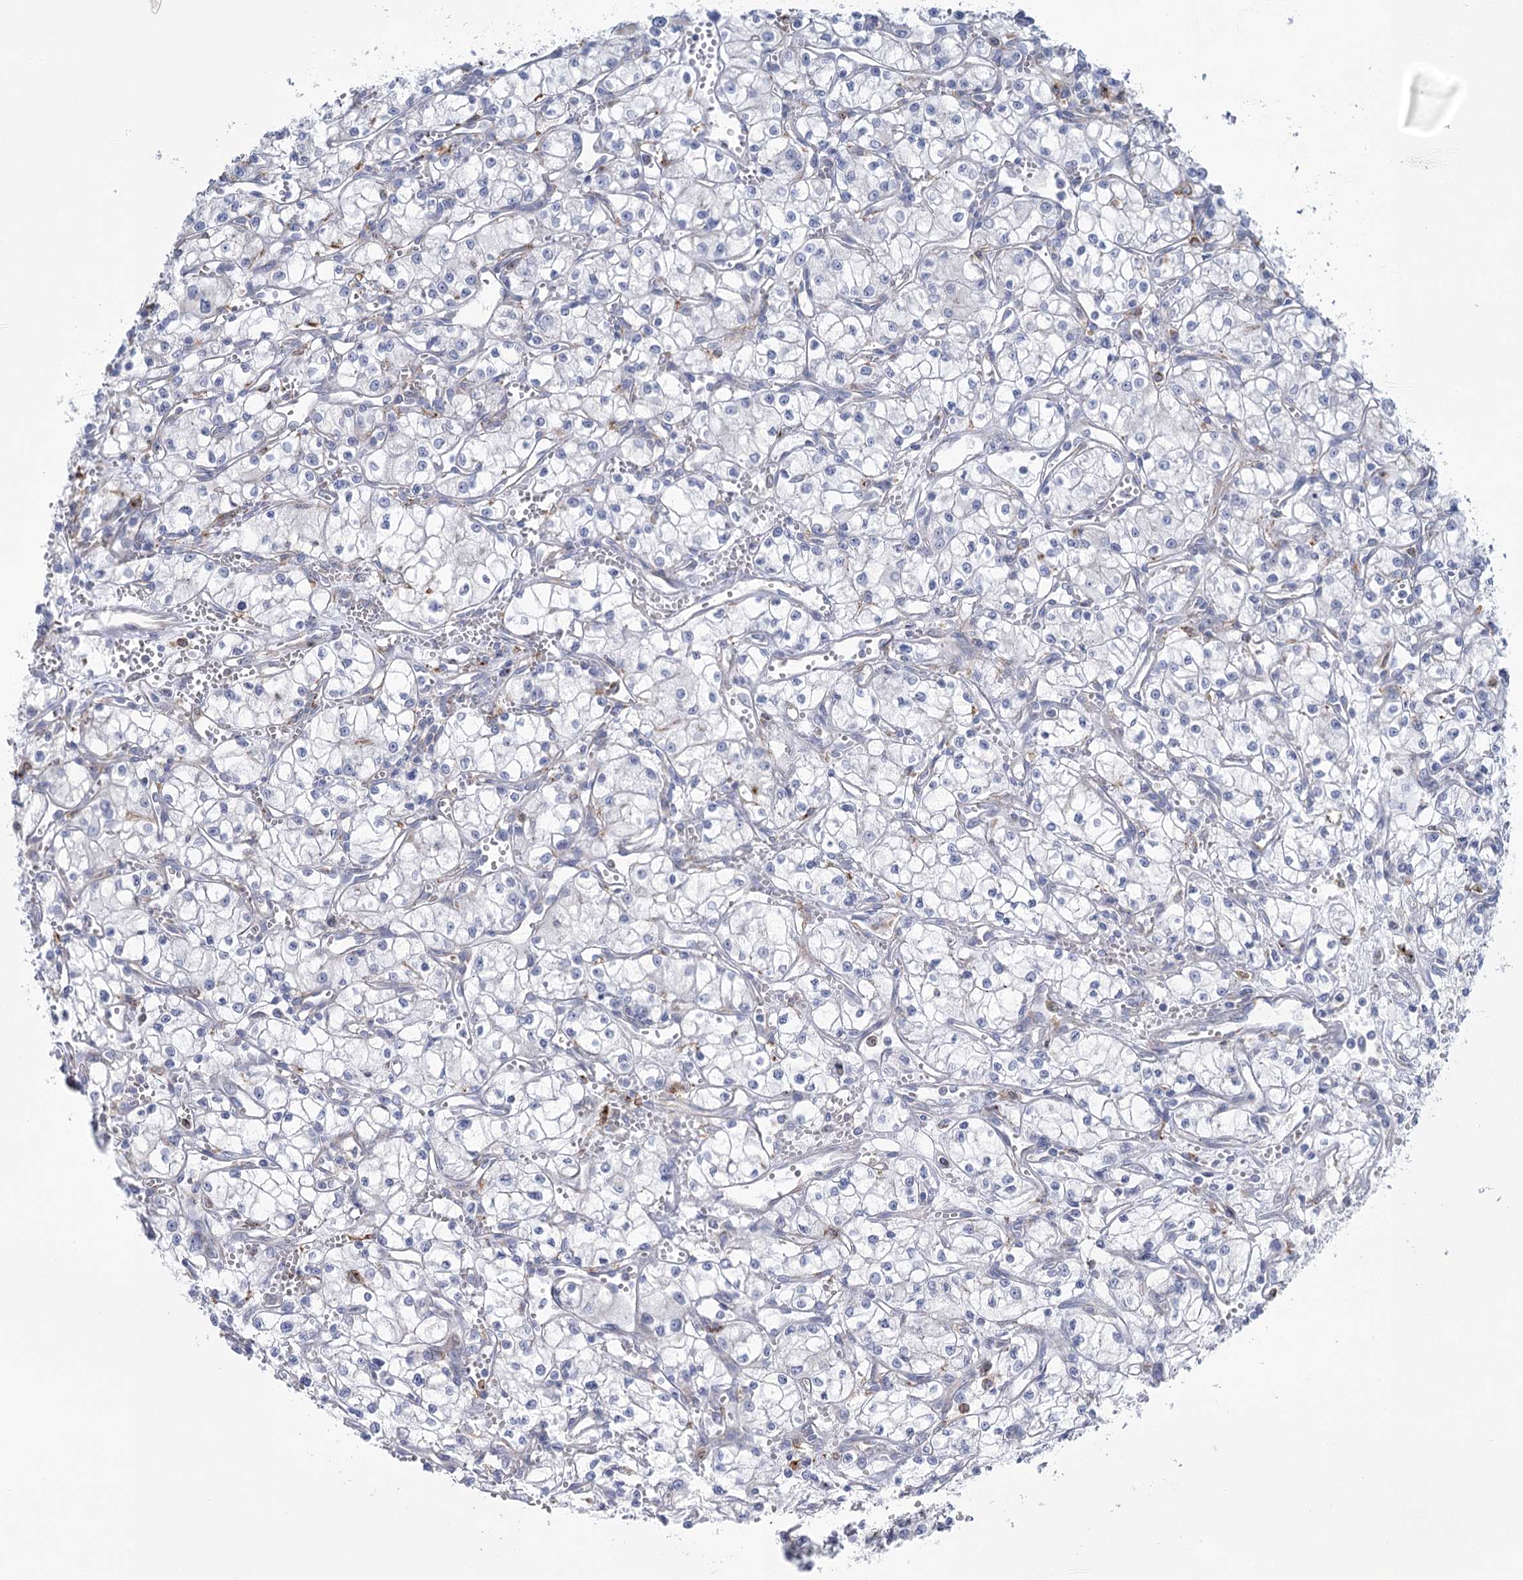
{"staining": {"intensity": "negative", "quantity": "none", "location": "none"}, "tissue": "renal cancer", "cell_type": "Tumor cells", "image_type": "cancer", "snomed": [{"axis": "morphology", "description": "Adenocarcinoma, NOS"}, {"axis": "topography", "description": "Kidney"}], "caption": "This image is of renal cancer (adenocarcinoma) stained with immunohistochemistry to label a protein in brown with the nuclei are counter-stained blue. There is no expression in tumor cells.", "gene": "CCDC88A", "patient": {"sex": "male", "age": 59}}